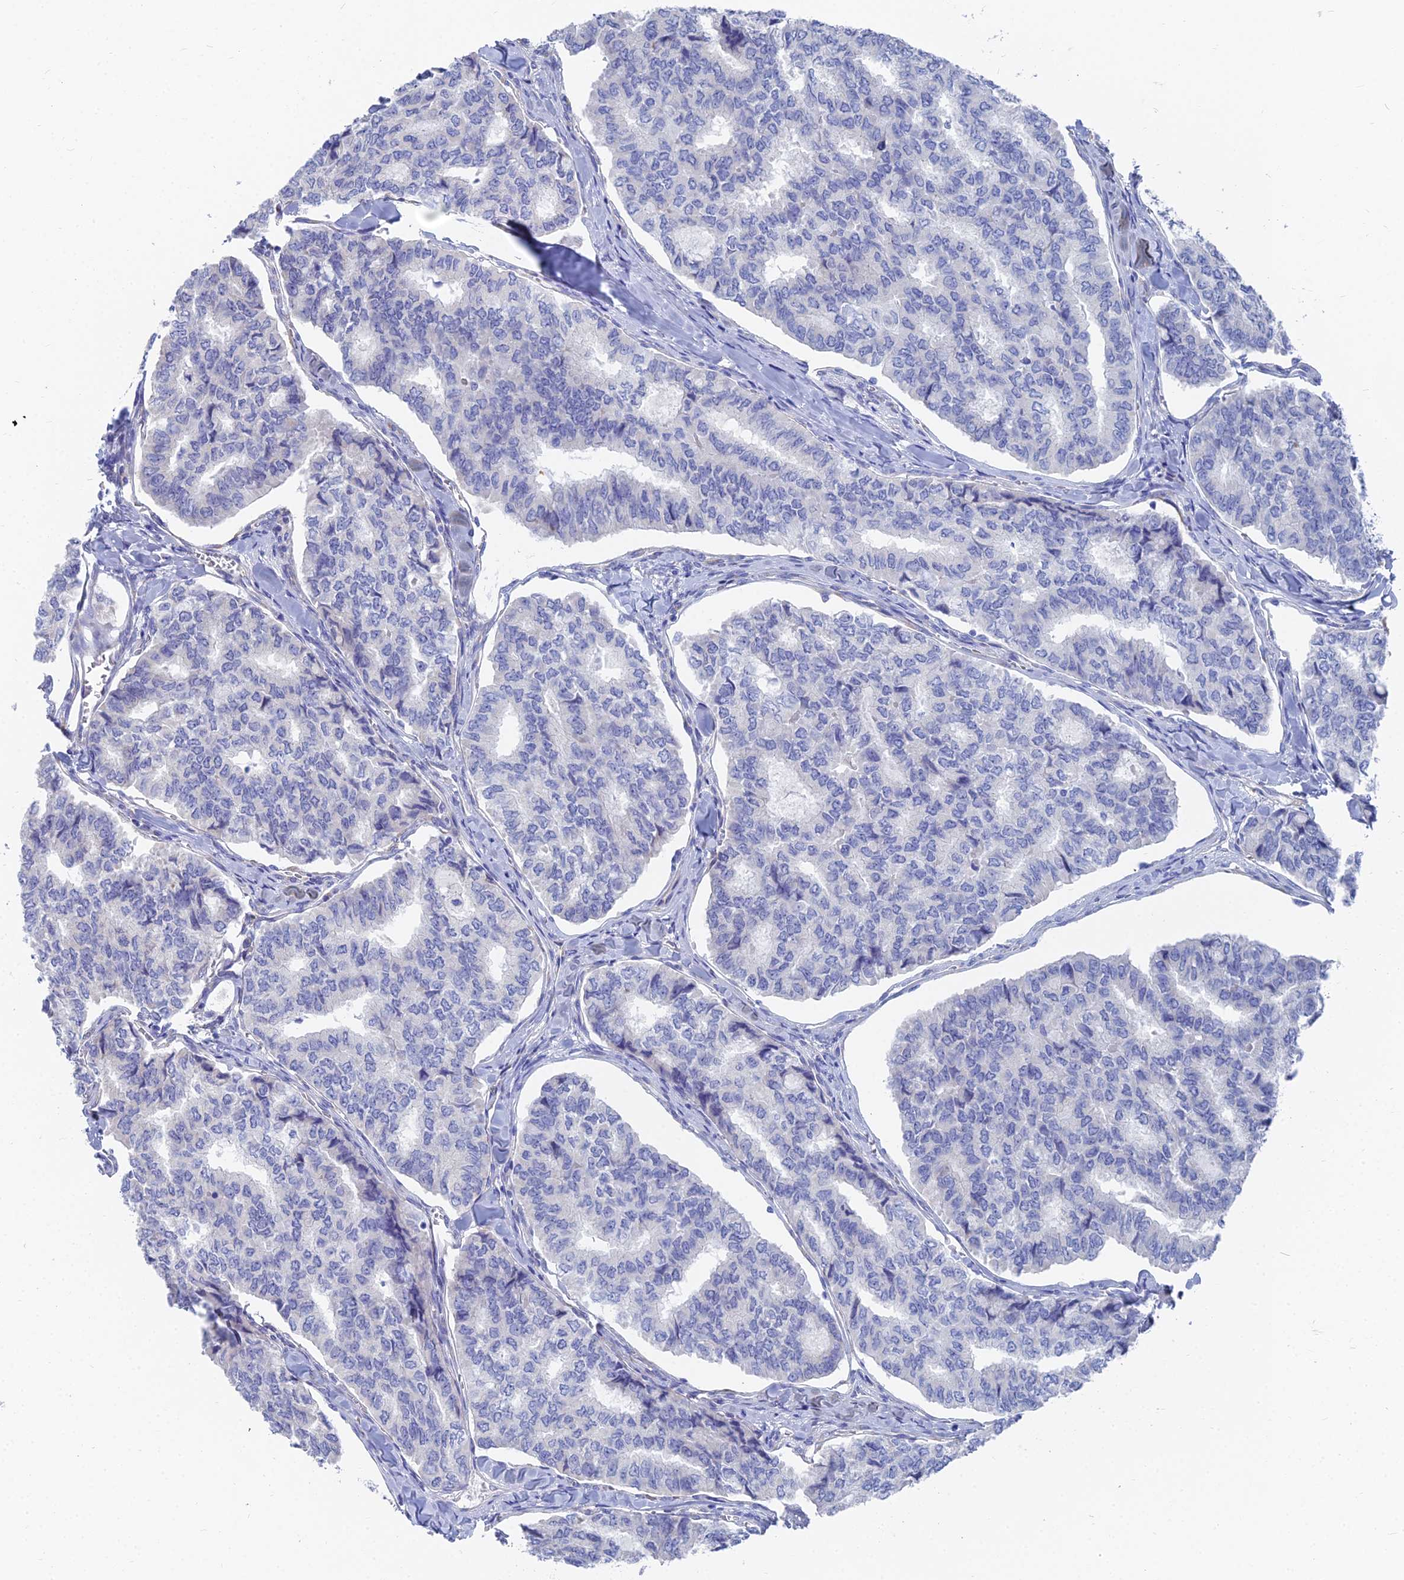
{"staining": {"intensity": "negative", "quantity": "none", "location": "none"}, "tissue": "thyroid cancer", "cell_type": "Tumor cells", "image_type": "cancer", "snomed": [{"axis": "morphology", "description": "Papillary adenocarcinoma, NOS"}, {"axis": "topography", "description": "Thyroid gland"}], "caption": "Papillary adenocarcinoma (thyroid) was stained to show a protein in brown. There is no significant expression in tumor cells.", "gene": "TNNT3", "patient": {"sex": "female", "age": 35}}